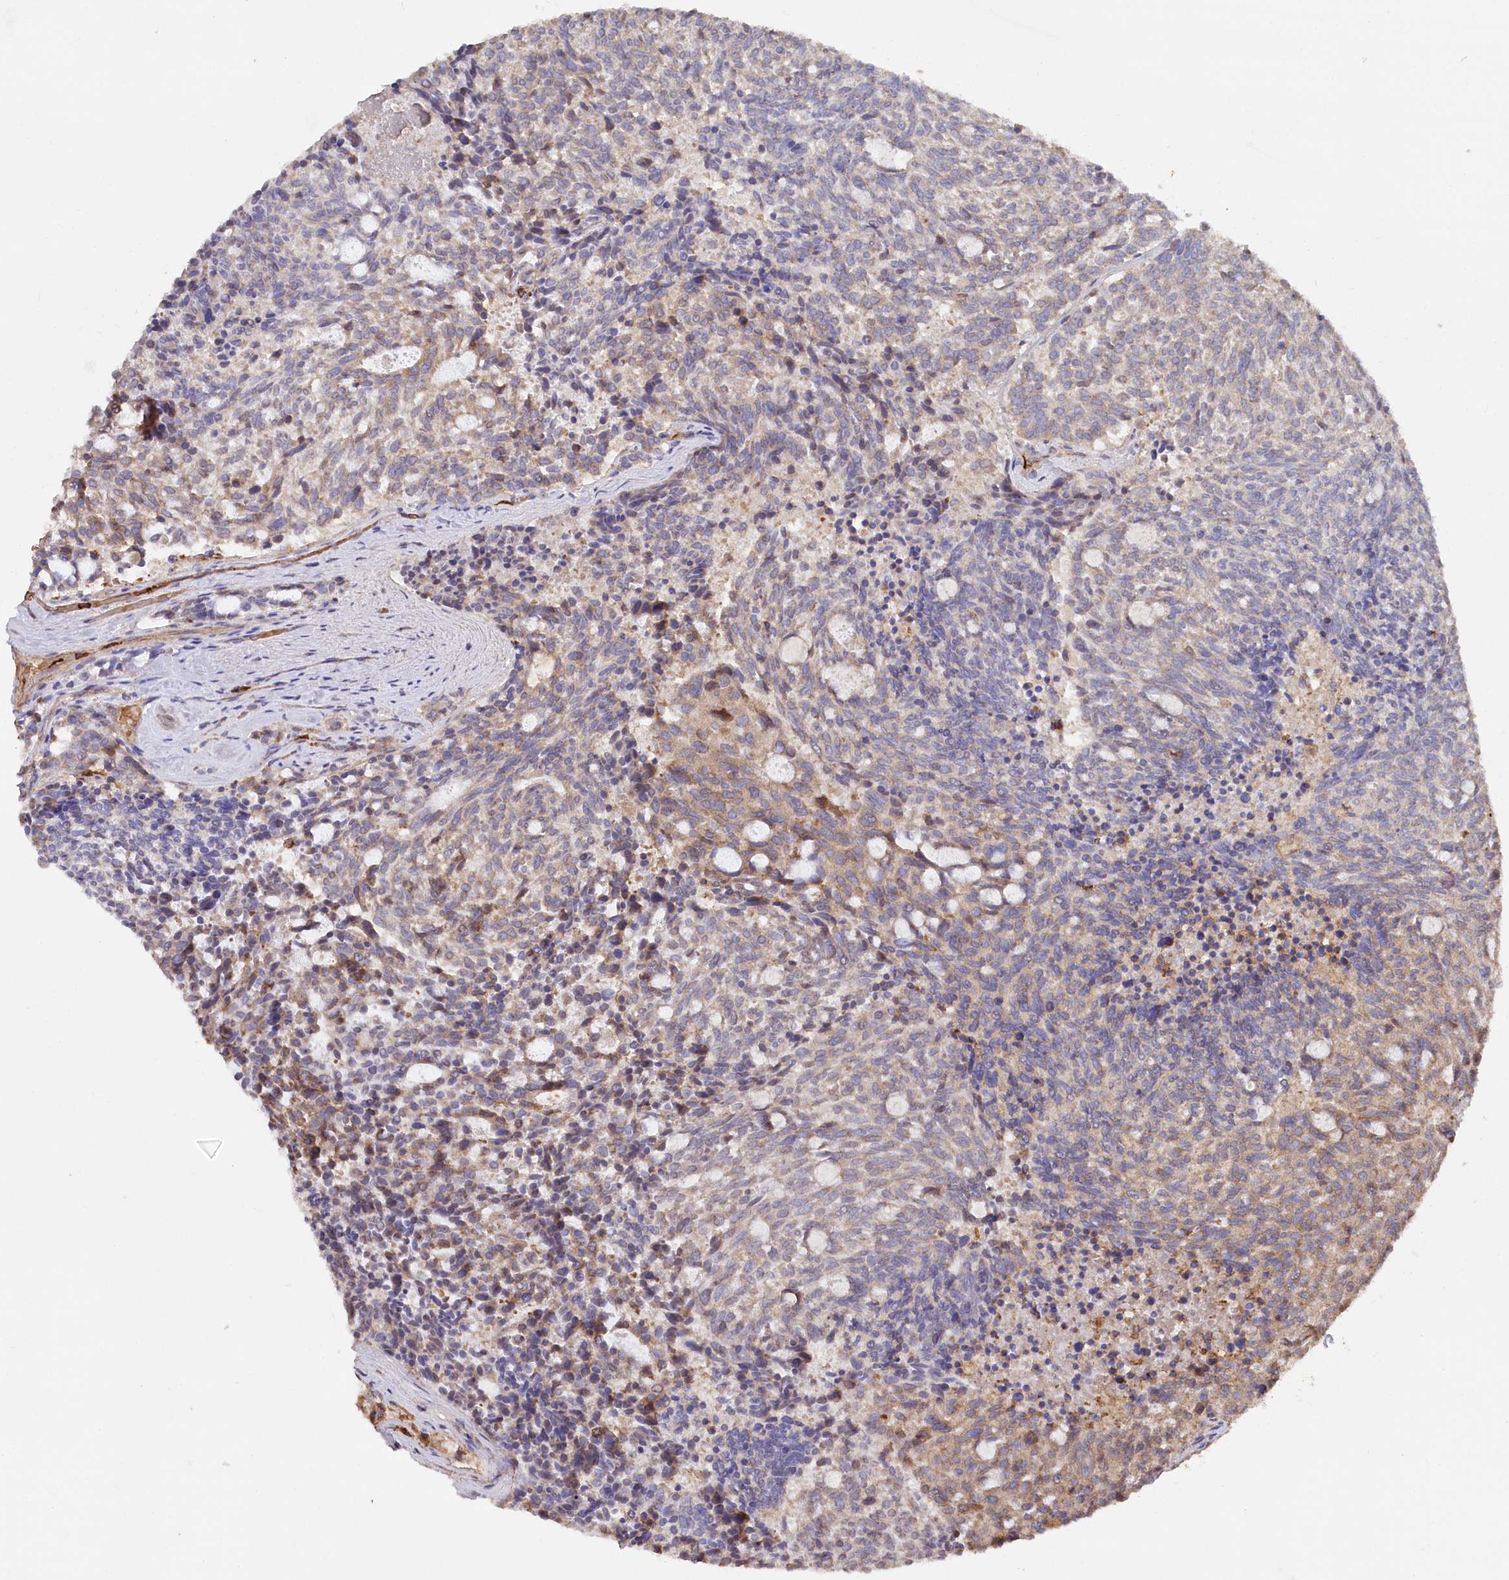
{"staining": {"intensity": "moderate", "quantity": "25%-75%", "location": "cytoplasmic/membranous"}, "tissue": "carcinoid", "cell_type": "Tumor cells", "image_type": "cancer", "snomed": [{"axis": "morphology", "description": "Carcinoid, malignant, NOS"}, {"axis": "topography", "description": "Pancreas"}], "caption": "Approximately 25%-75% of tumor cells in carcinoid (malignant) reveal moderate cytoplasmic/membranous protein expression as visualized by brown immunohistochemical staining.", "gene": "LSG1", "patient": {"sex": "female", "age": 54}}